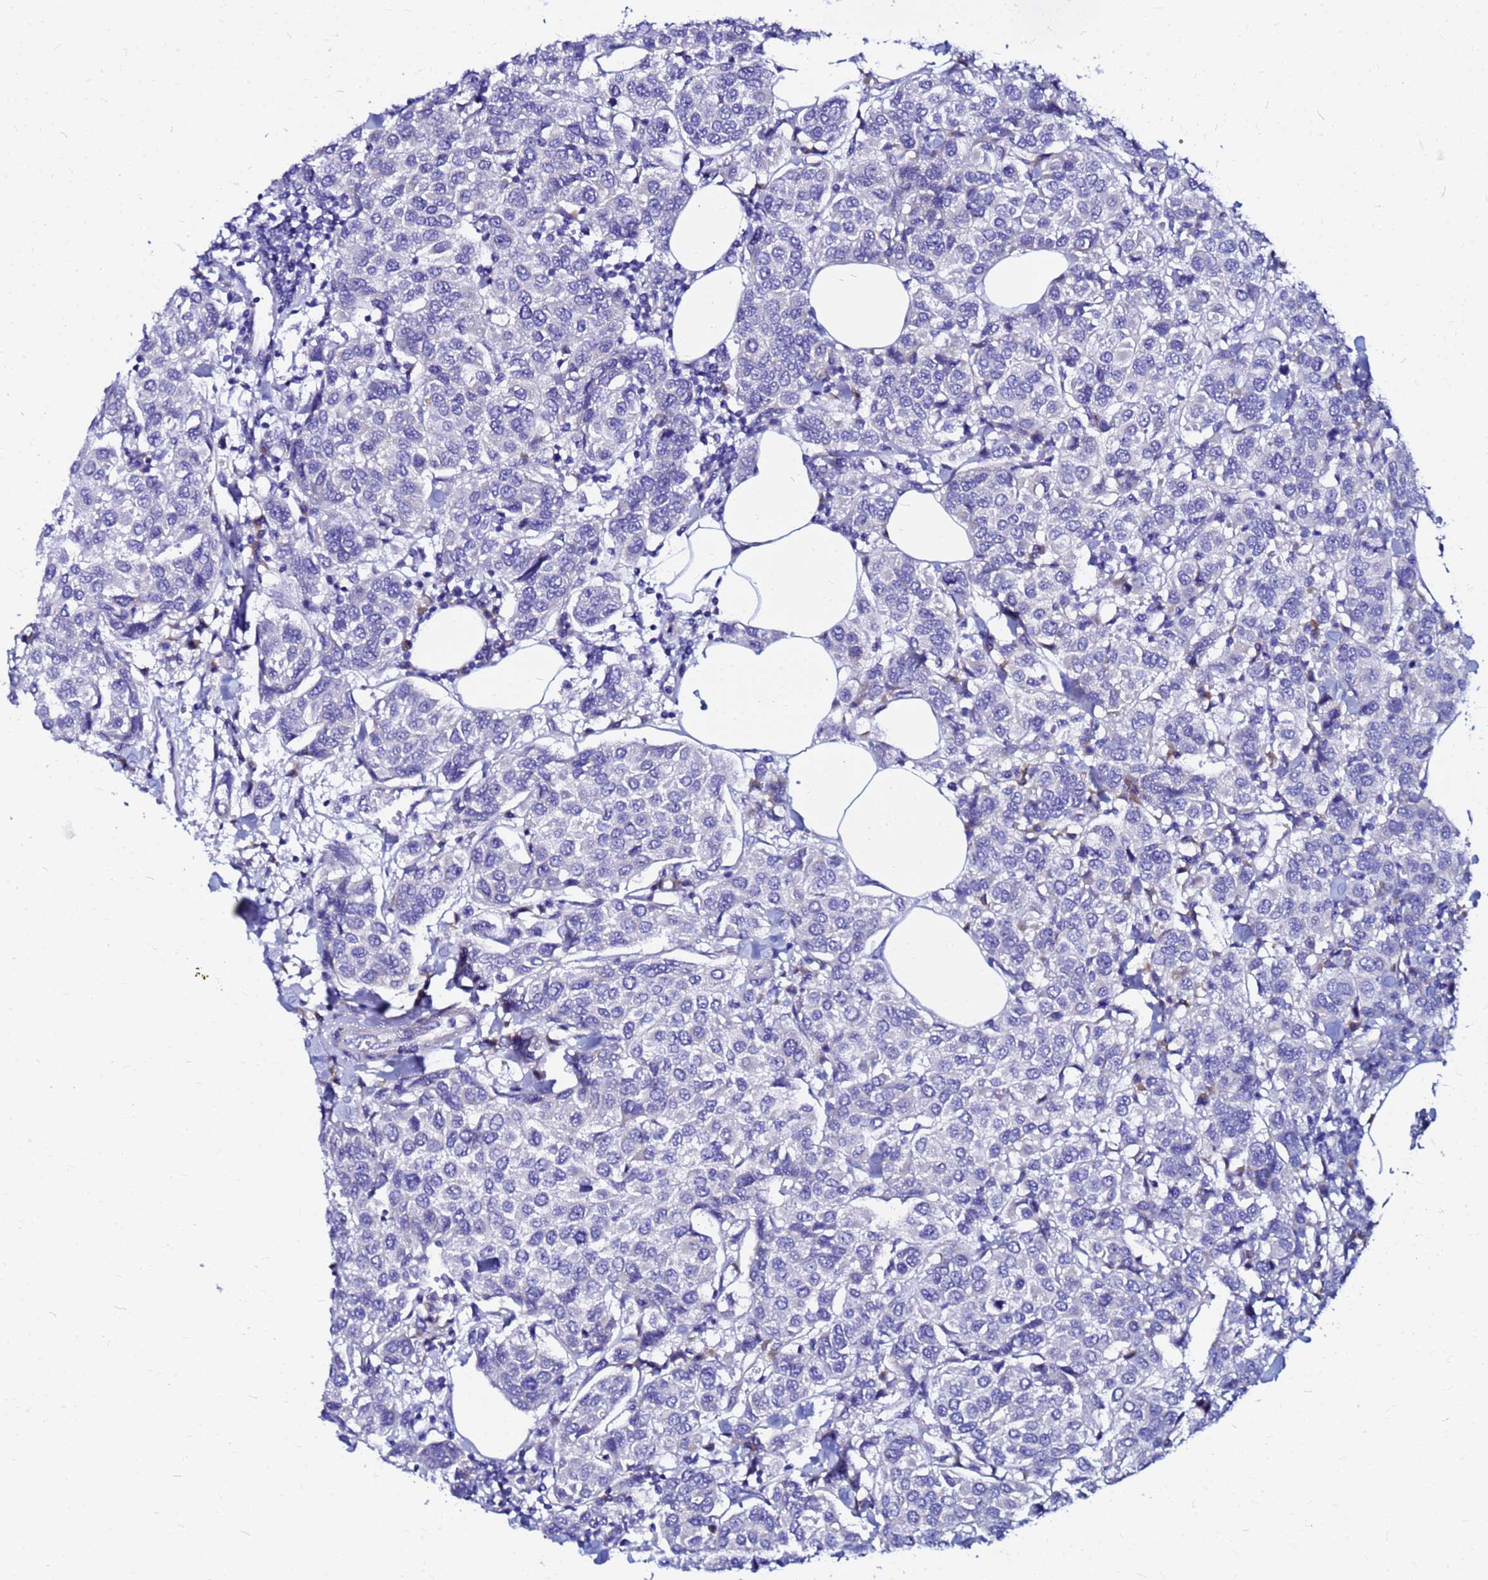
{"staining": {"intensity": "negative", "quantity": "none", "location": "none"}, "tissue": "breast cancer", "cell_type": "Tumor cells", "image_type": "cancer", "snomed": [{"axis": "morphology", "description": "Duct carcinoma"}, {"axis": "topography", "description": "Breast"}], "caption": "The immunohistochemistry image has no significant staining in tumor cells of invasive ductal carcinoma (breast) tissue.", "gene": "JRKL", "patient": {"sex": "female", "age": 55}}